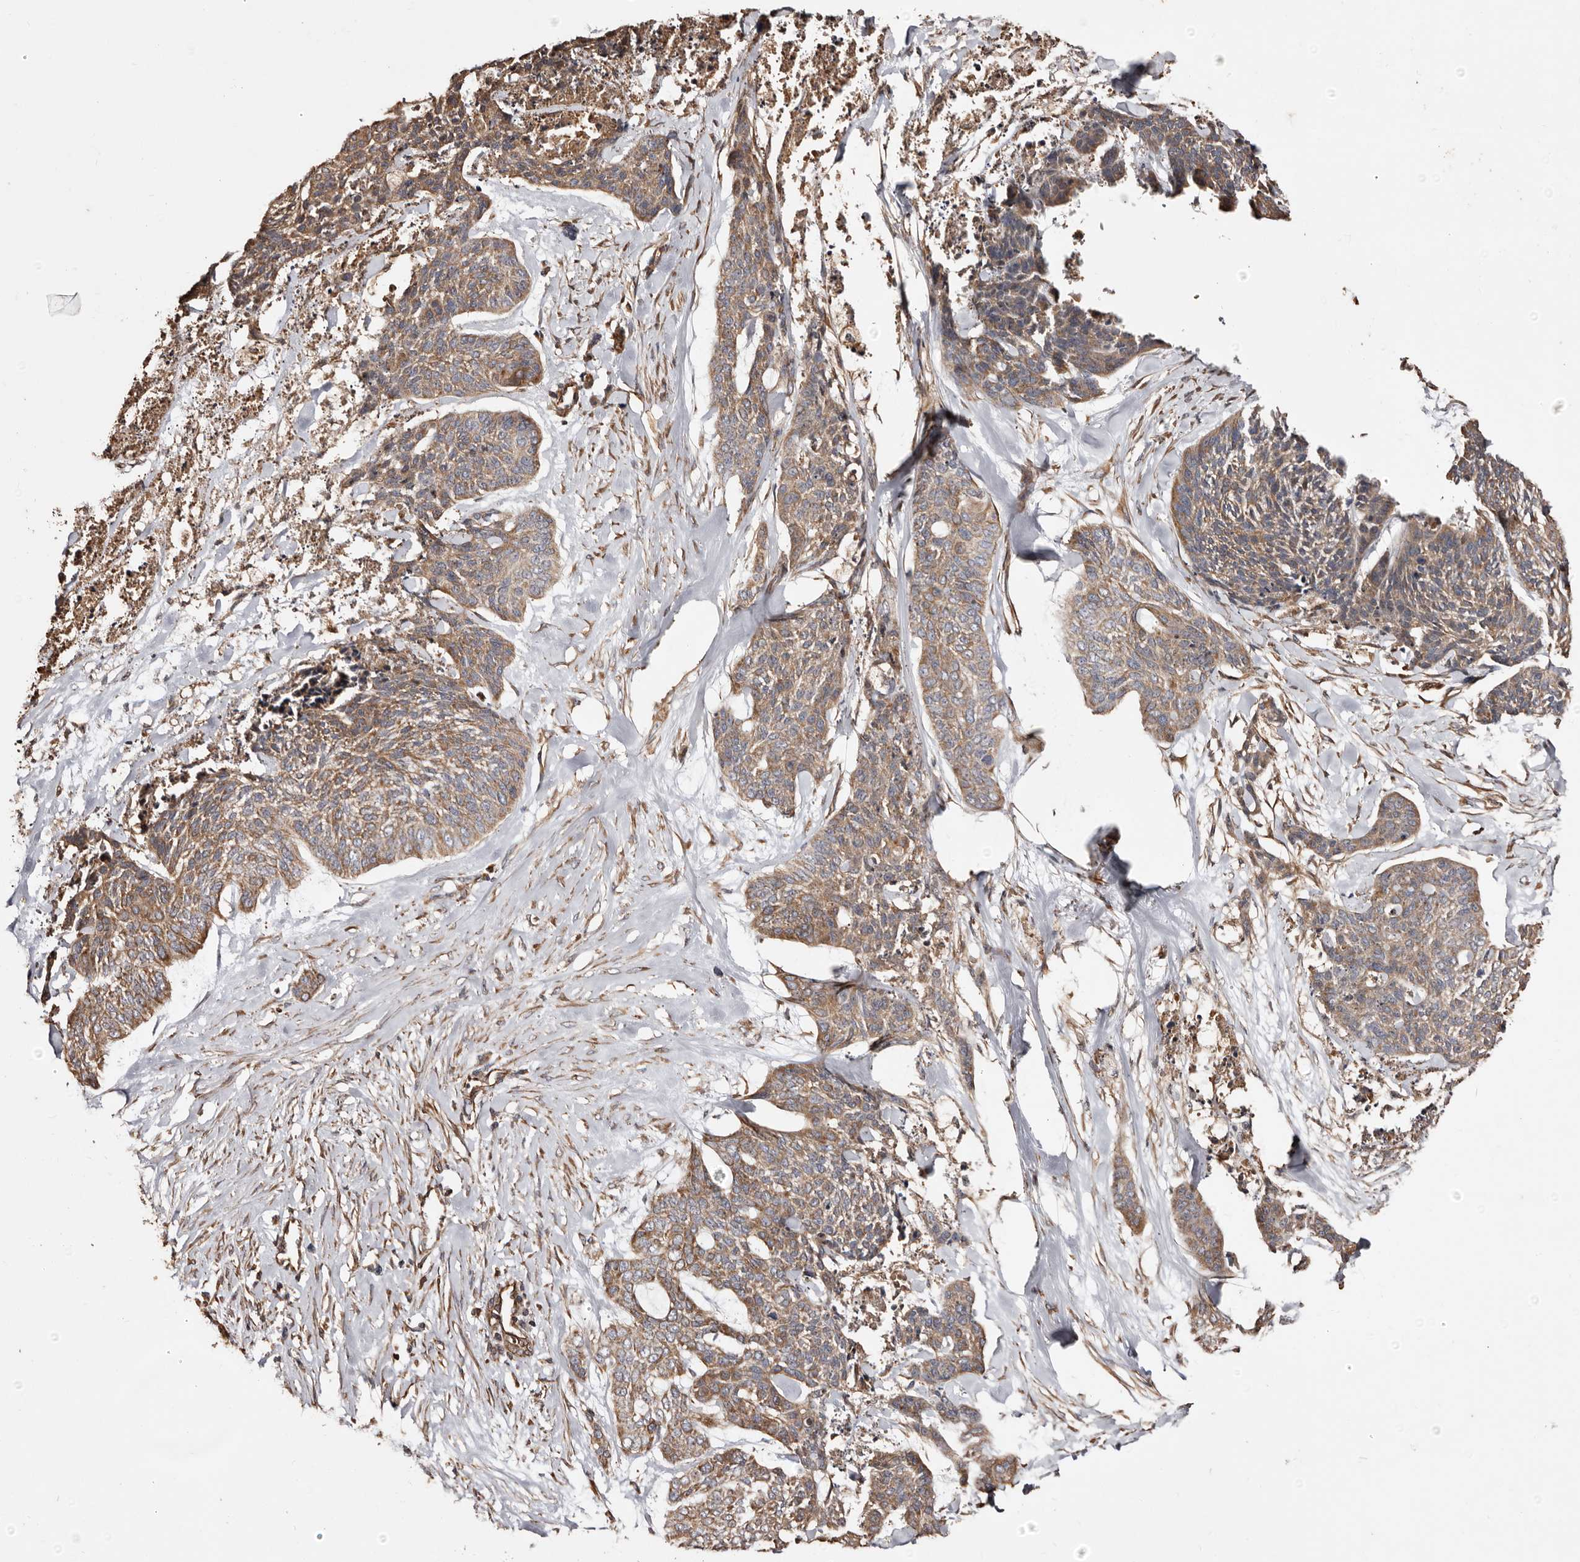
{"staining": {"intensity": "moderate", "quantity": ">75%", "location": "cytoplasmic/membranous"}, "tissue": "skin cancer", "cell_type": "Tumor cells", "image_type": "cancer", "snomed": [{"axis": "morphology", "description": "Basal cell carcinoma"}, {"axis": "topography", "description": "Skin"}], "caption": "DAB (3,3'-diaminobenzidine) immunohistochemical staining of human basal cell carcinoma (skin) exhibits moderate cytoplasmic/membranous protein staining in approximately >75% of tumor cells.", "gene": "MACC1", "patient": {"sex": "female", "age": 64}}